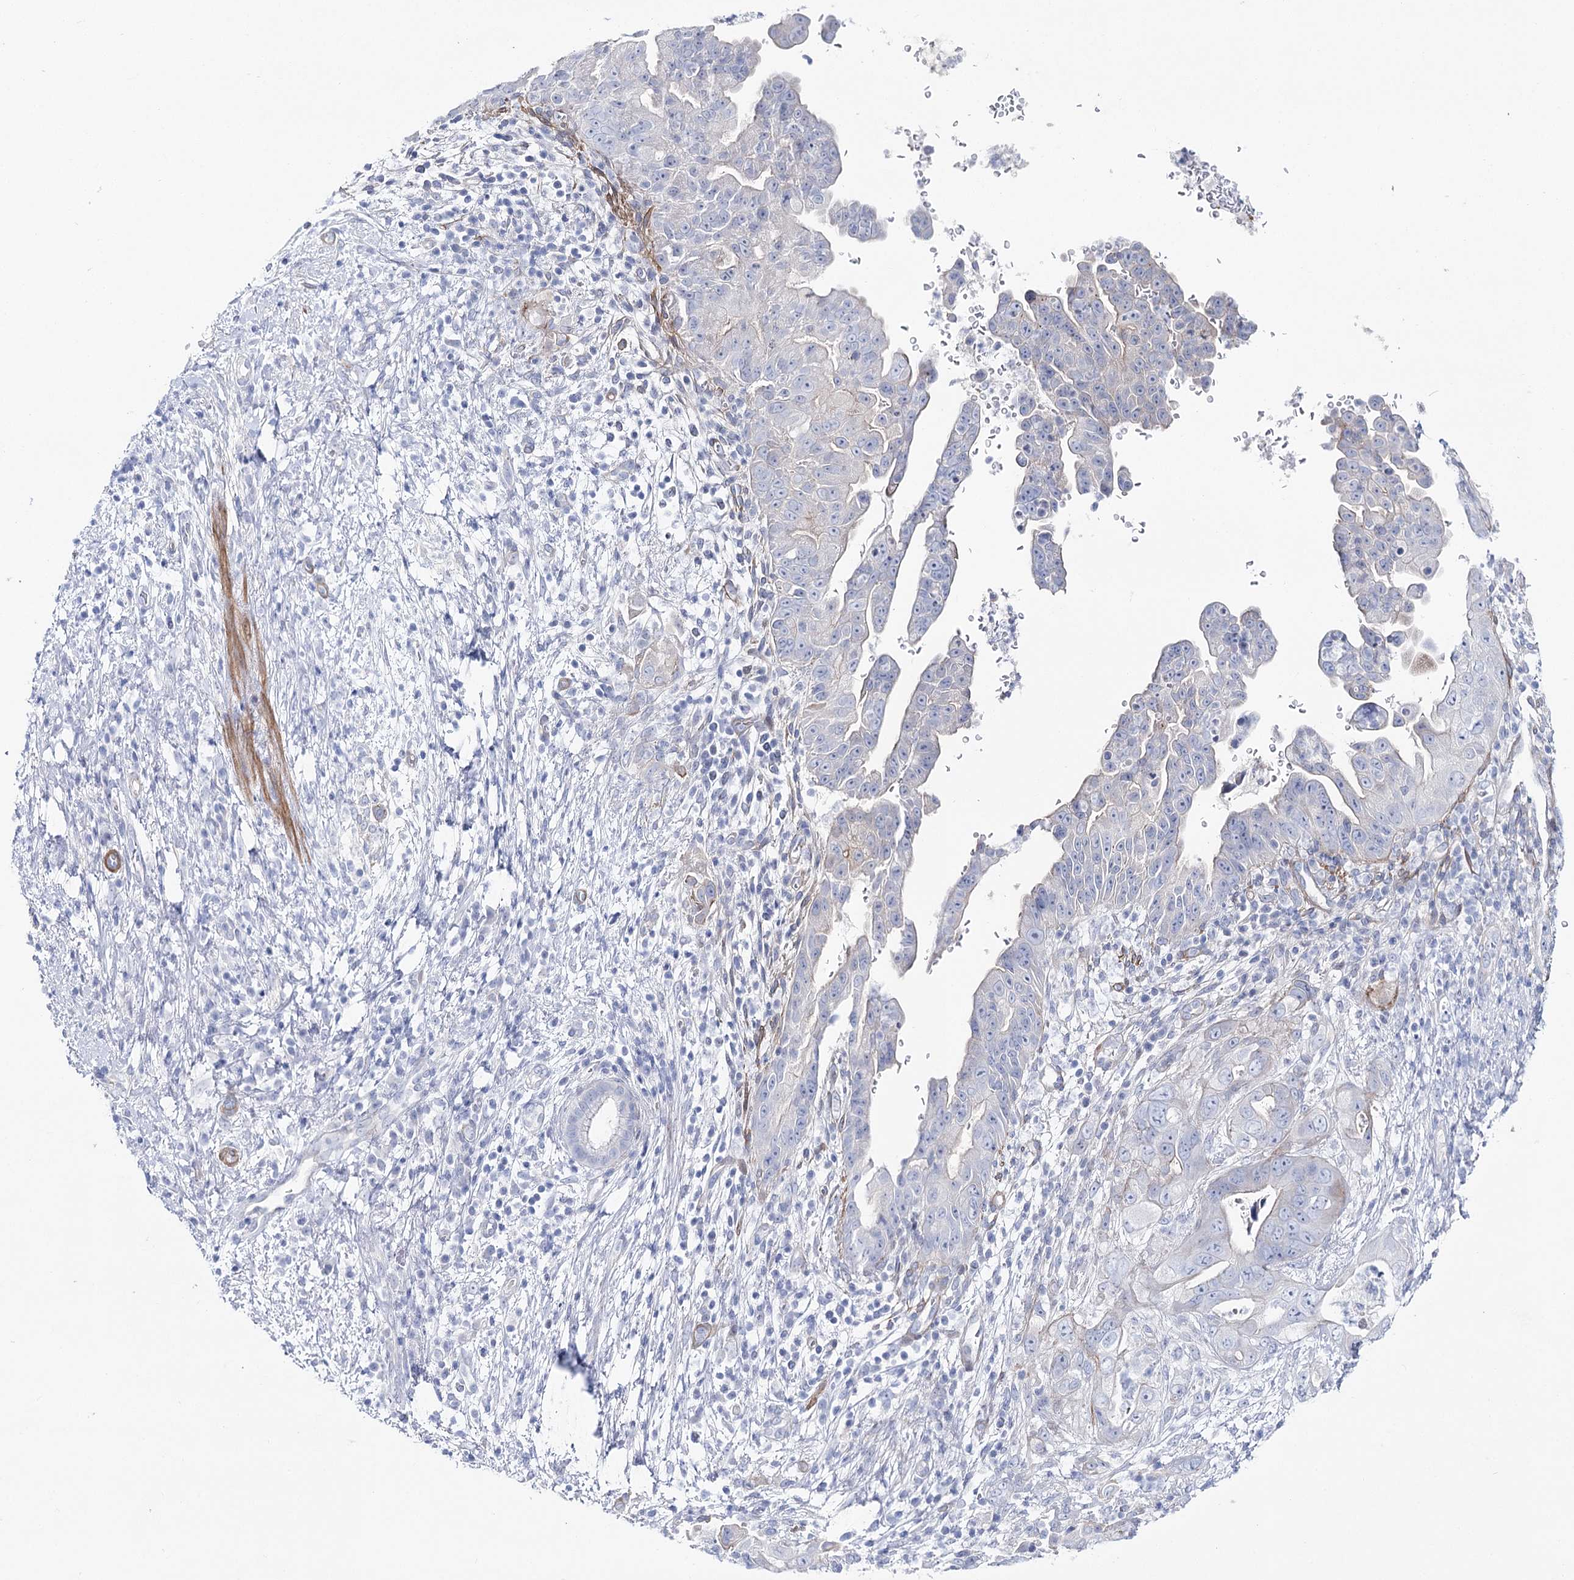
{"staining": {"intensity": "negative", "quantity": "none", "location": "none"}, "tissue": "pancreatic cancer", "cell_type": "Tumor cells", "image_type": "cancer", "snomed": [{"axis": "morphology", "description": "Adenocarcinoma, NOS"}, {"axis": "topography", "description": "Pancreas"}], "caption": "Immunohistochemical staining of human adenocarcinoma (pancreatic) demonstrates no significant expression in tumor cells.", "gene": "ANKRD23", "patient": {"sex": "female", "age": 78}}